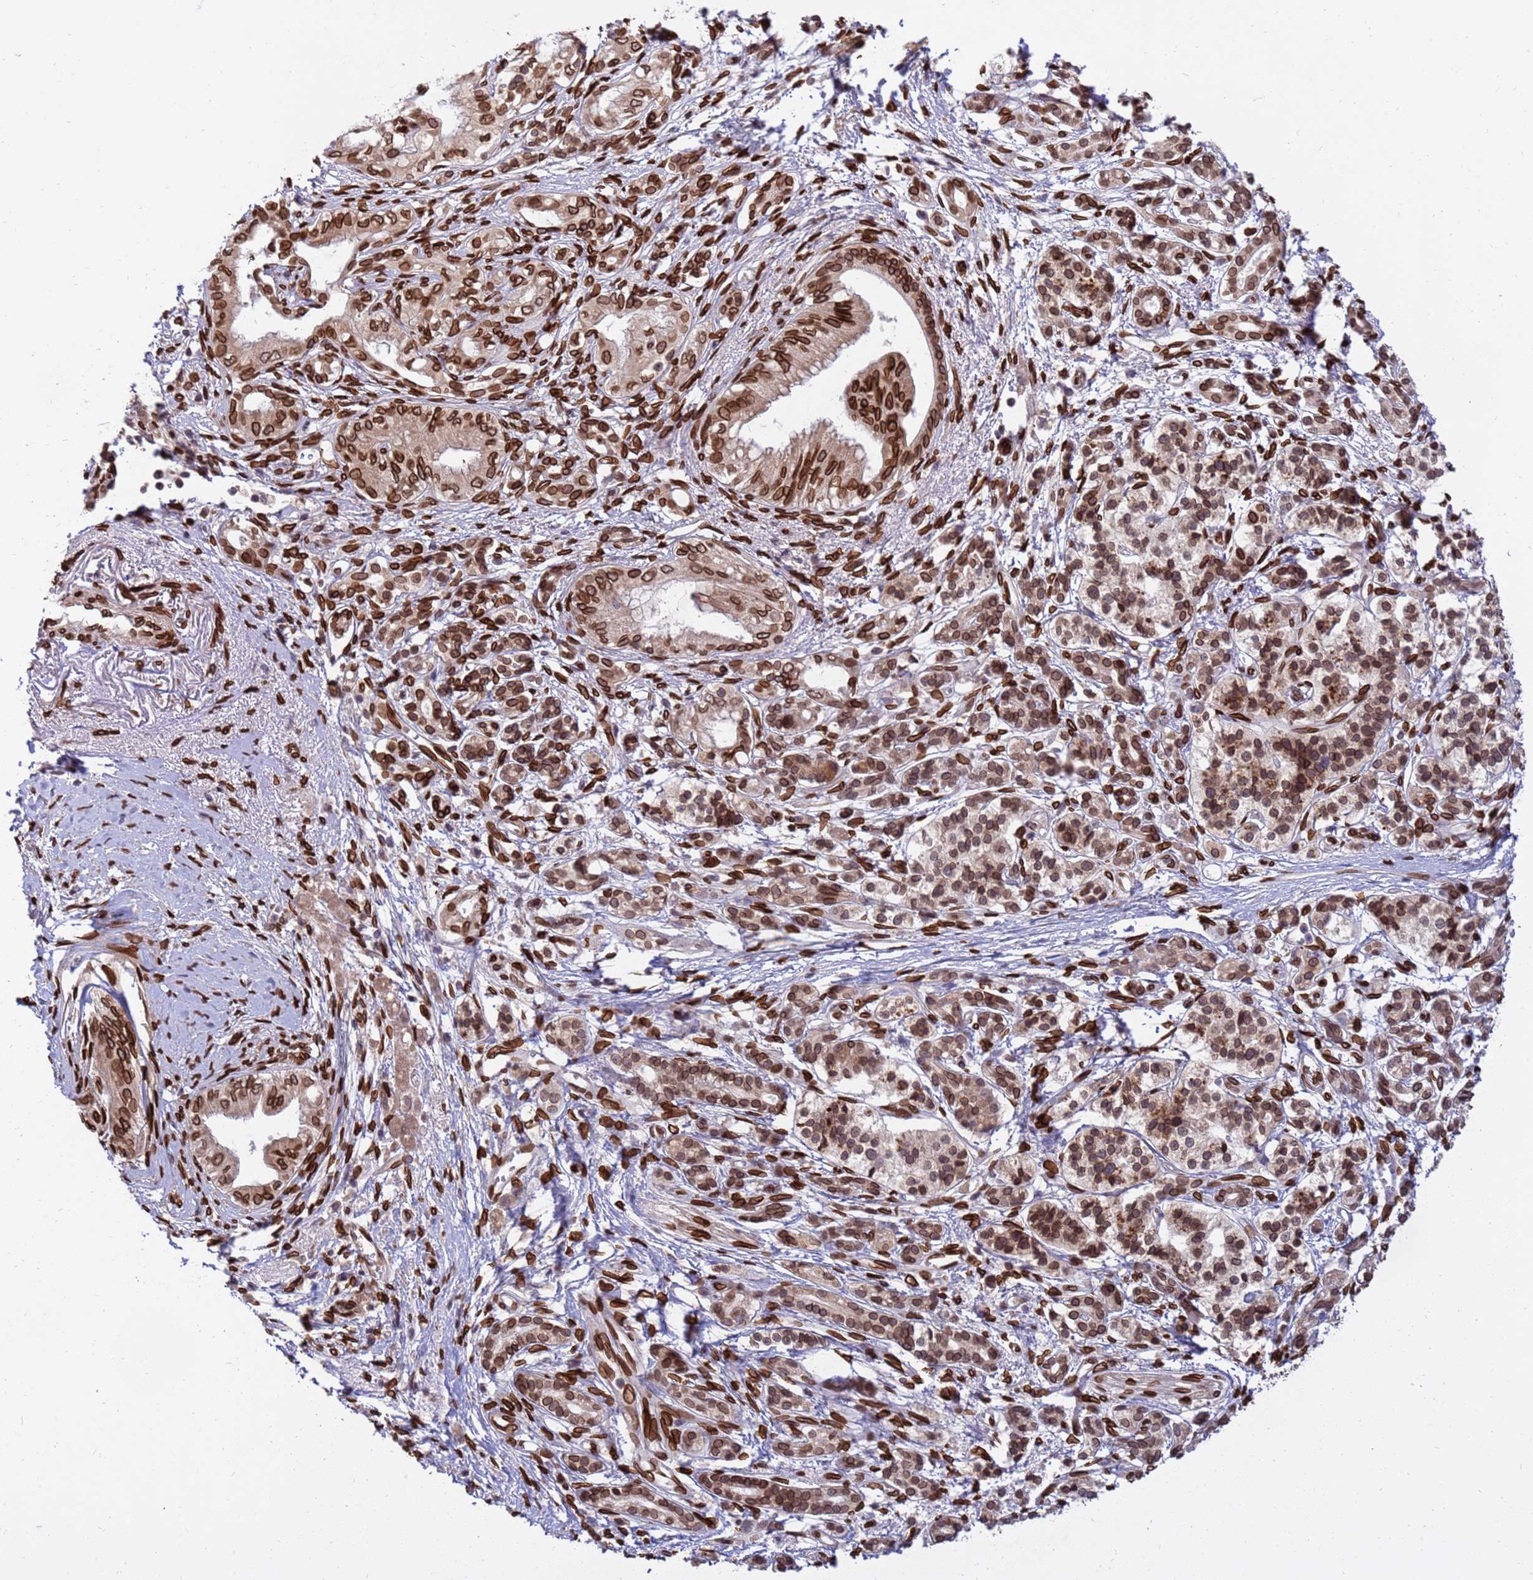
{"staining": {"intensity": "strong", "quantity": ">75%", "location": "cytoplasmic/membranous,nuclear"}, "tissue": "pancreatic cancer", "cell_type": "Tumor cells", "image_type": "cancer", "snomed": [{"axis": "morphology", "description": "Adenocarcinoma, NOS"}, {"axis": "topography", "description": "Pancreas"}], "caption": "The image reveals a brown stain indicating the presence of a protein in the cytoplasmic/membranous and nuclear of tumor cells in pancreatic adenocarcinoma. (DAB IHC, brown staining for protein, blue staining for nuclei).", "gene": "GPR135", "patient": {"sex": "male", "age": 71}}